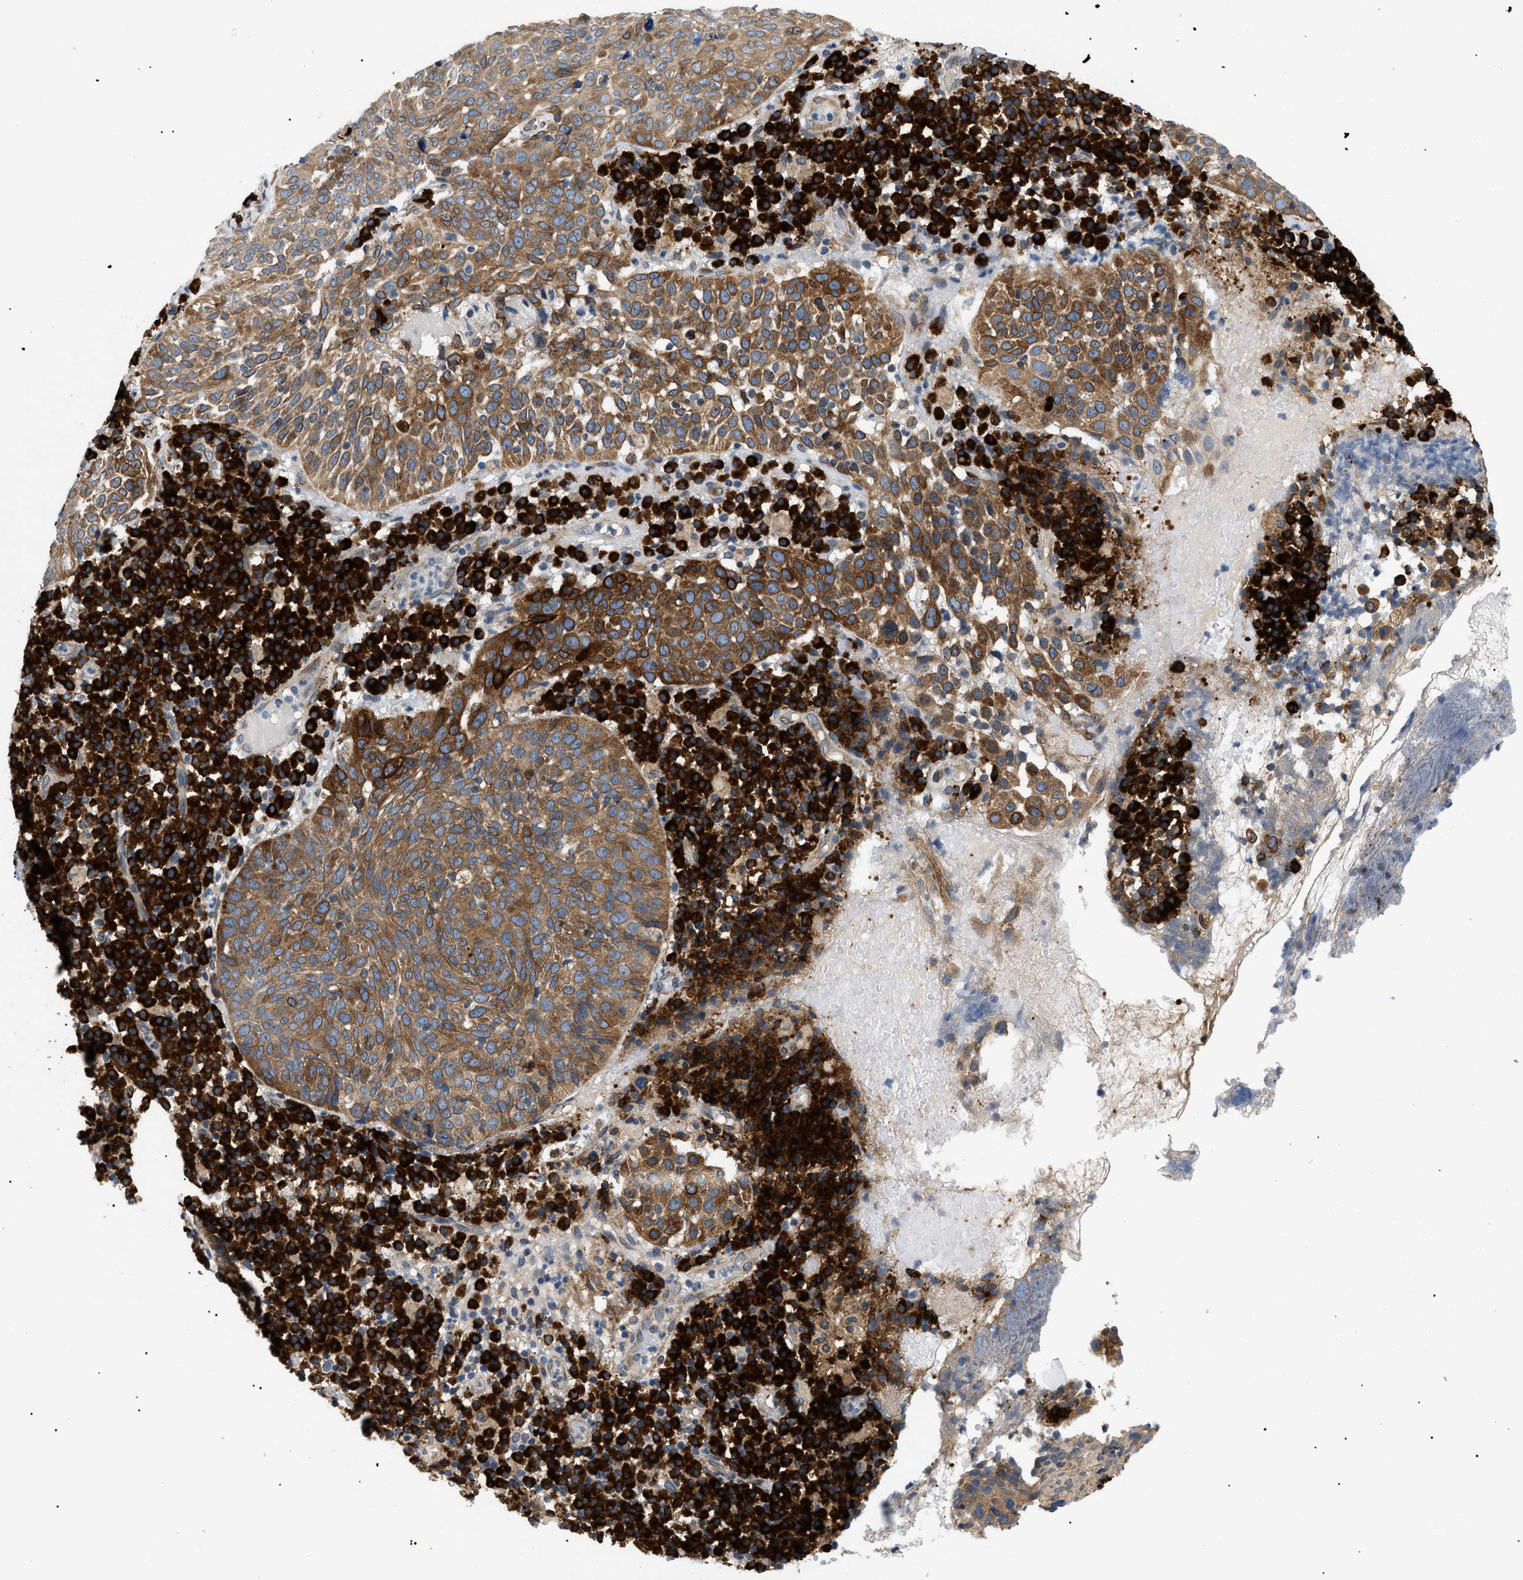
{"staining": {"intensity": "moderate", "quantity": ">75%", "location": "cytoplasmic/membranous"}, "tissue": "skin cancer", "cell_type": "Tumor cells", "image_type": "cancer", "snomed": [{"axis": "morphology", "description": "Squamous cell carcinoma in situ, NOS"}, {"axis": "morphology", "description": "Squamous cell carcinoma, NOS"}, {"axis": "topography", "description": "Skin"}], "caption": "The immunohistochemical stain shows moderate cytoplasmic/membranous staining in tumor cells of skin squamous cell carcinoma in situ tissue.", "gene": "DERL1", "patient": {"sex": "male", "age": 93}}